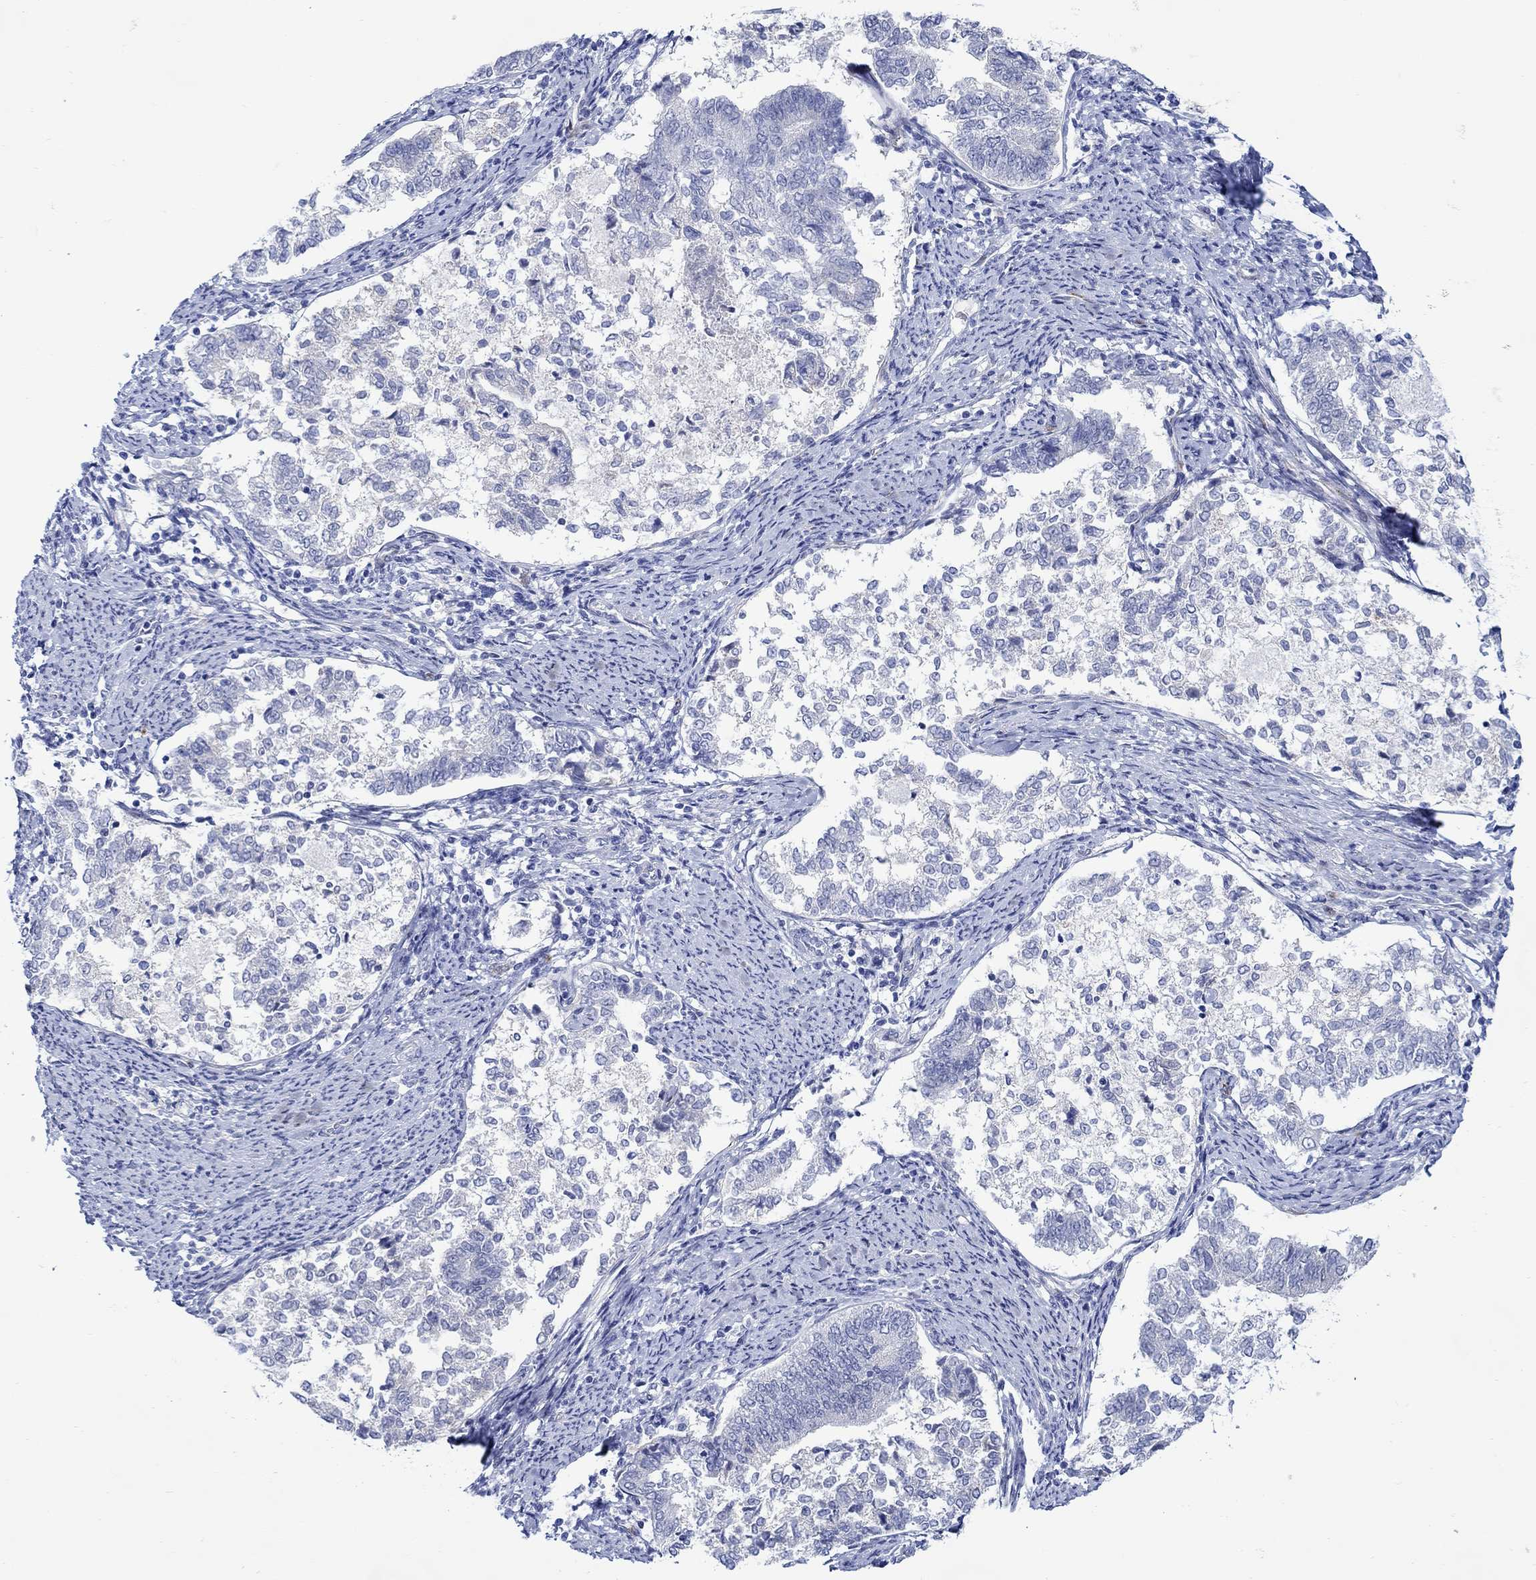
{"staining": {"intensity": "negative", "quantity": "none", "location": "none"}, "tissue": "endometrial cancer", "cell_type": "Tumor cells", "image_type": "cancer", "snomed": [{"axis": "morphology", "description": "Adenocarcinoma, NOS"}, {"axis": "topography", "description": "Endometrium"}], "caption": "An immunohistochemistry micrograph of adenocarcinoma (endometrial) is shown. There is no staining in tumor cells of adenocarcinoma (endometrial).", "gene": "KSR2", "patient": {"sex": "female", "age": 65}}